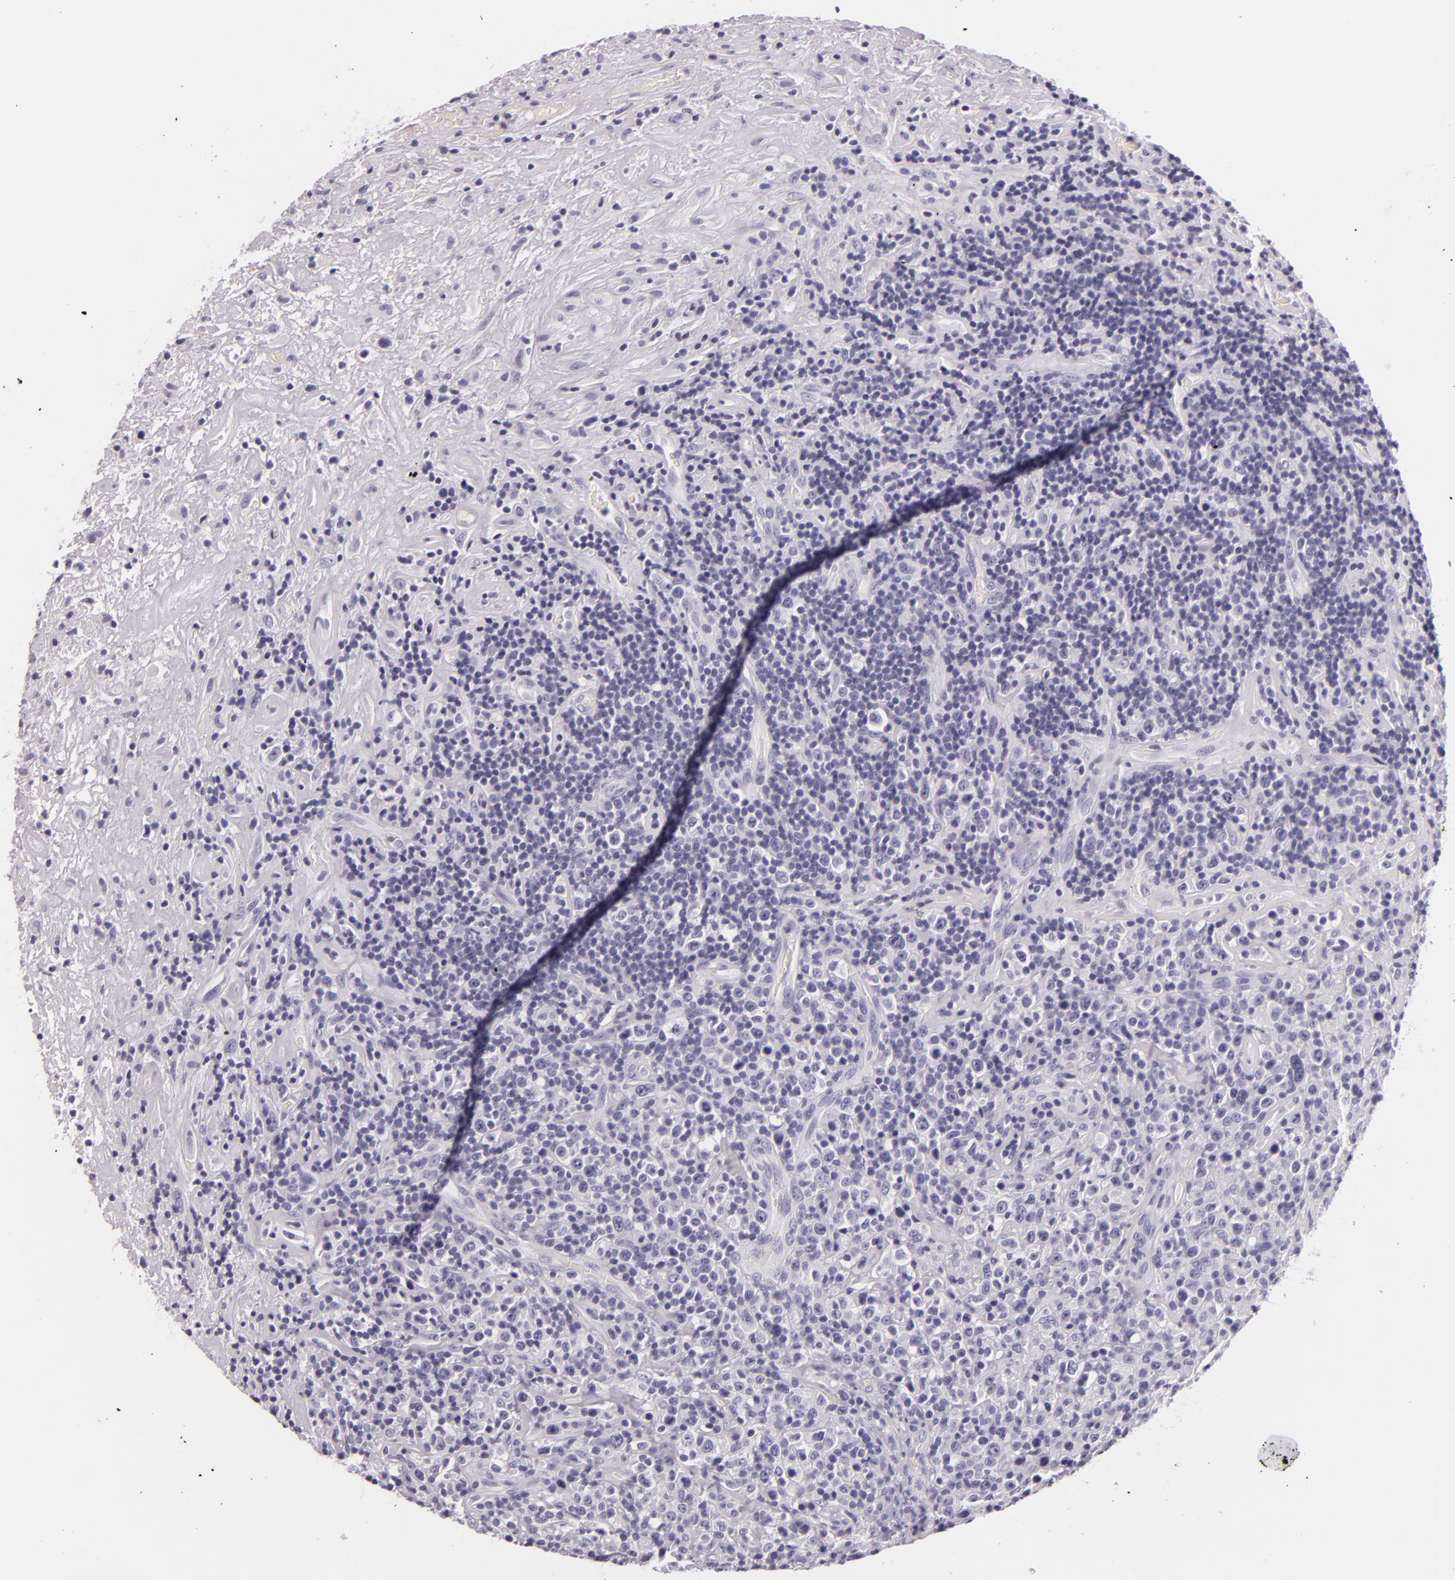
{"staining": {"intensity": "negative", "quantity": "none", "location": "none"}, "tissue": "lymphoma", "cell_type": "Tumor cells", "image_type": "cancer", "snomed": [{"axis": "morphology", "description": "Hodgkin's disease, NOS"}, {"axis": "topography", "description": "Lymph node"}], "caption": "Immunohistochemistry of lymphoma exhibits no positivity in tumor cells. The staining was performed using DAB to visualize the protein expression in brown, while the nuclei were stained in blue with hematoxylin (Magnification: 20x).", "gene": "DLG4", "patient": {"sex": "male", "age": 46}}